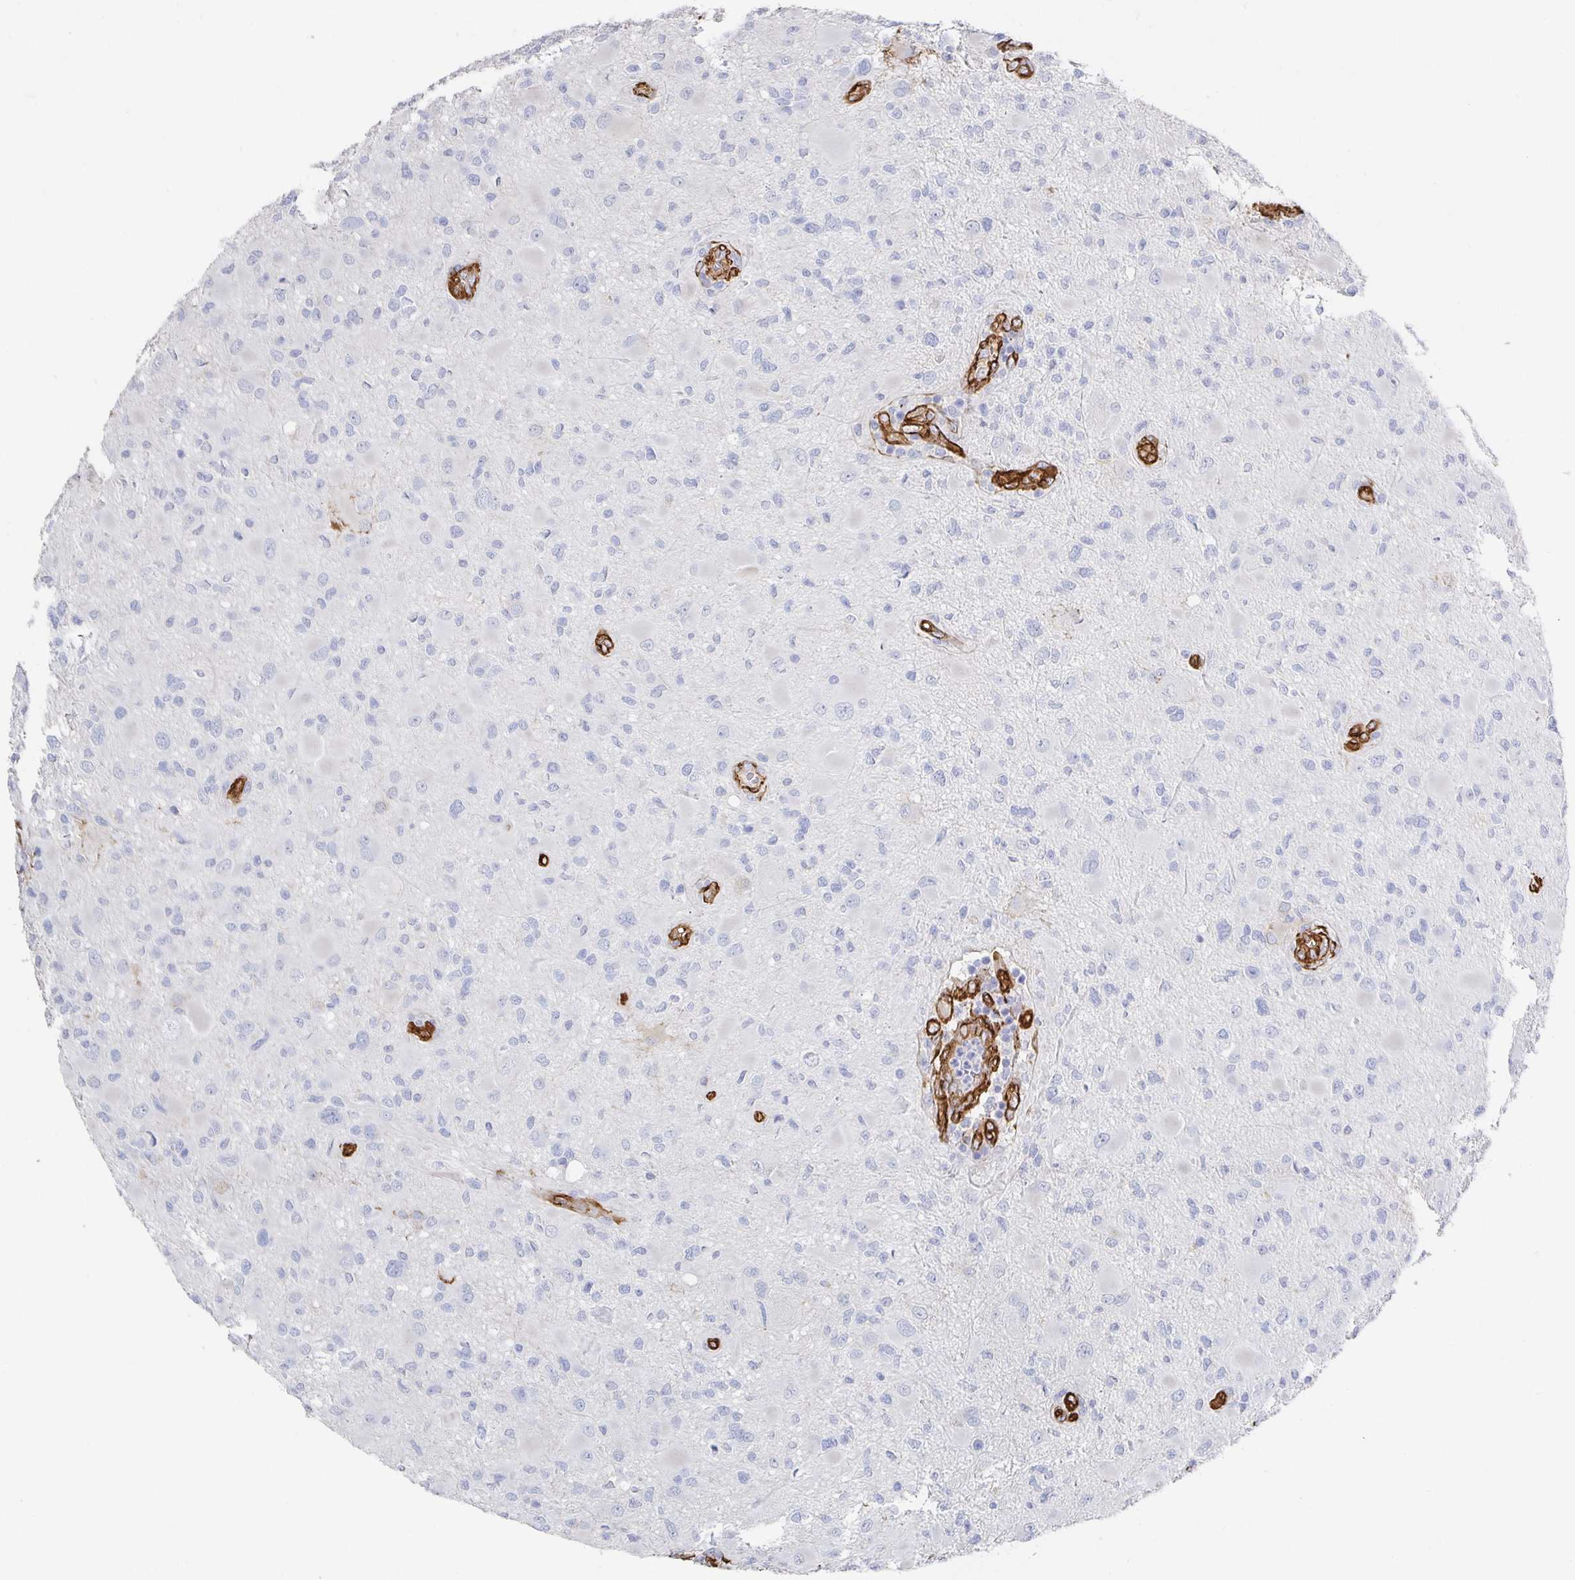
{"staining": {"intensity": "negative", "quantity": "none", "location": "none"}, "tissue": "glioma", "cell_type": "Tumor cells", "image_type": "cancer", "snomed": [{"axis": "morphology", "description": "Glioma, malignant, High grade"}, {"axis": "topography", "description": "Brain"}], "caption": "A high-resolution micrograph shows immunohistochemistry (IHC) staining of glioma, which reveals no significant positivity in tumor cells. (DAB (3,3'-diaminobenzidine) IHC, high magnification).", "gene": "VIPR2", "patient": {"sex": "male", "age": 54}}